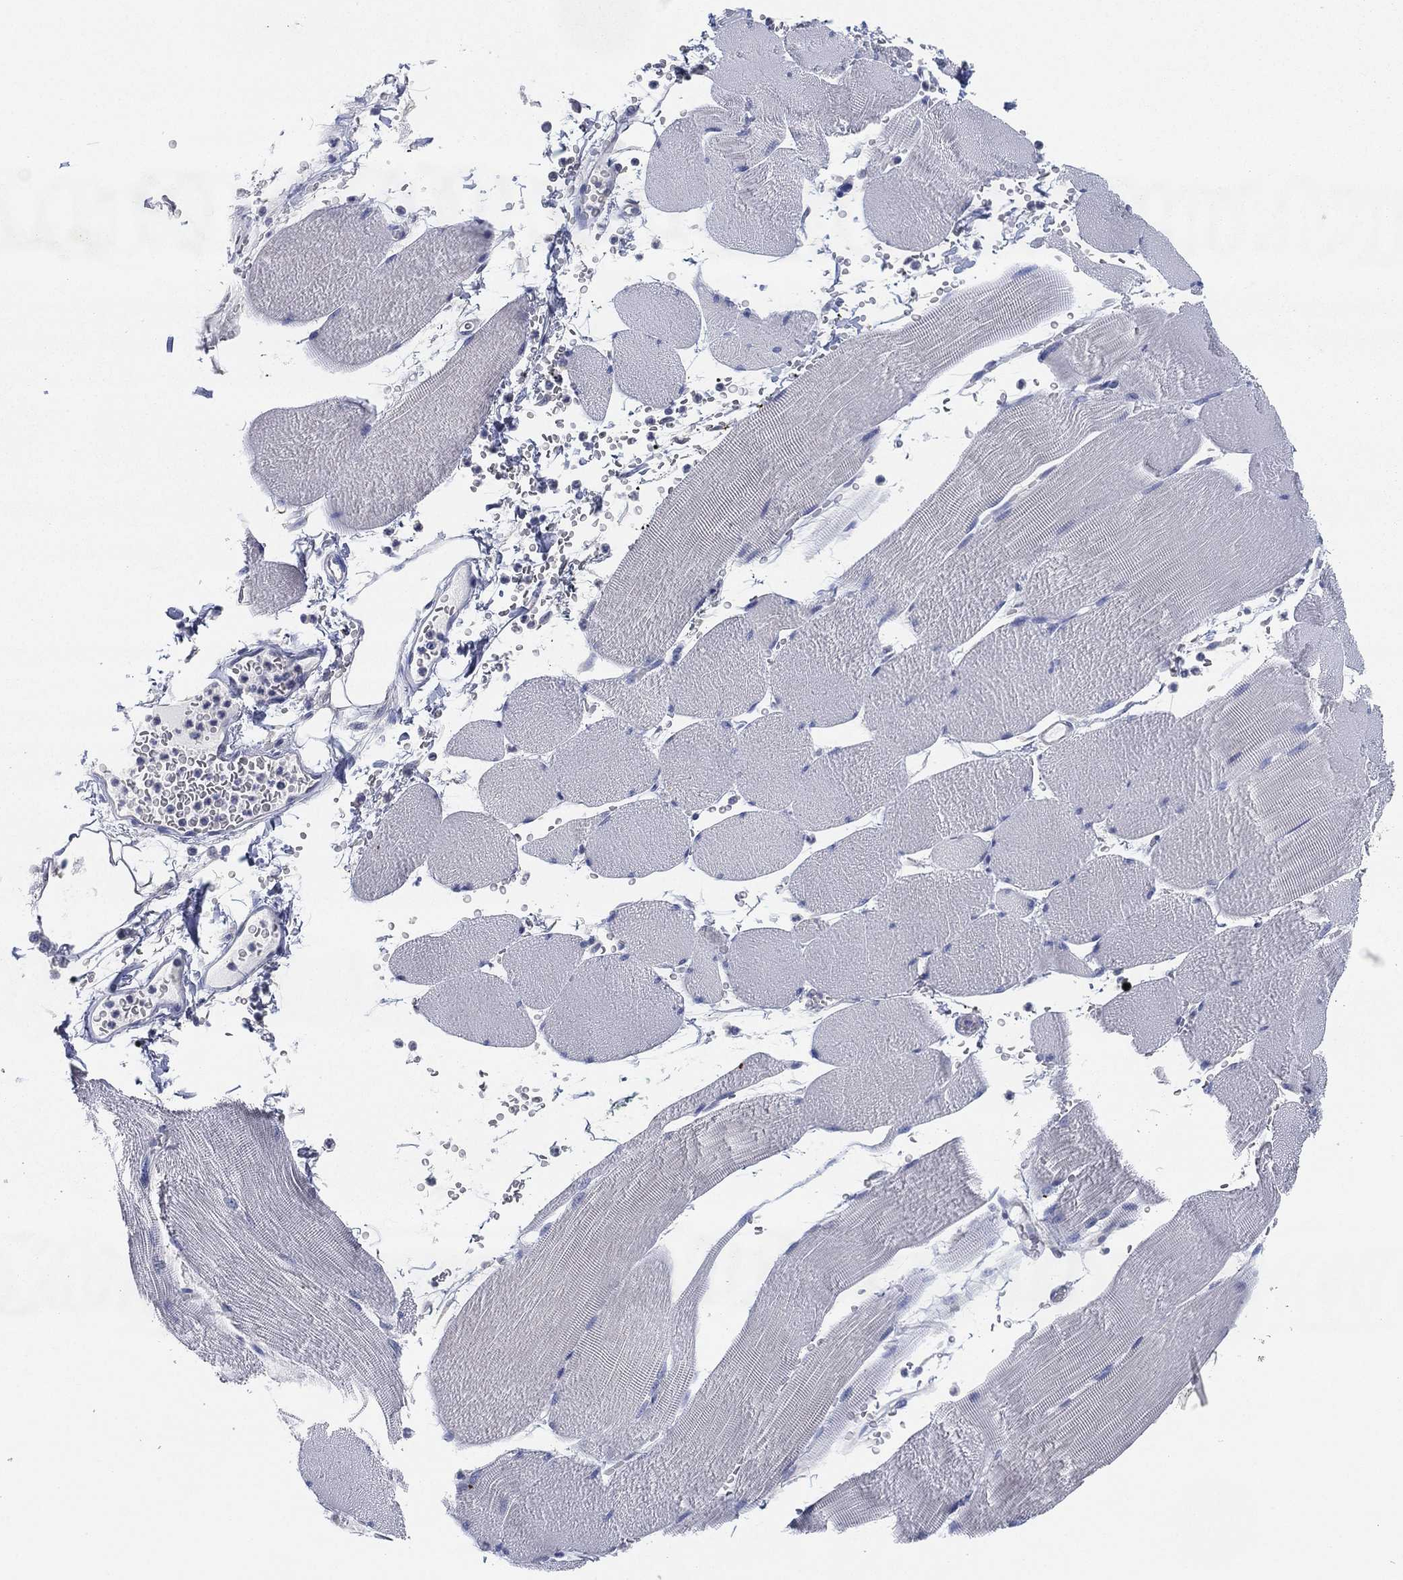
{"staining": {"intensity": "negative", "quantity": "none", "location": "none"}, "tissue": "skeletal muscle", "cell_type": "Myocytes", "image_type": "normal", "snomed": [{"axis": "morphology", "description": "Normal tissue, NOS"}, {"axis": "topography", "description": "Skeletal muscle"}], "caption": "Myocytes show no significant positivity in normal skeletal muscle. (Stains: DAB (3,3'-diaminobenzidine) immunohistochemistry with hematoxylin counter stain, Microscopy: brightfield microscopy at high magnification).", "gene": "CCDC70", "patient": {"sex": "male", "age": 56}}